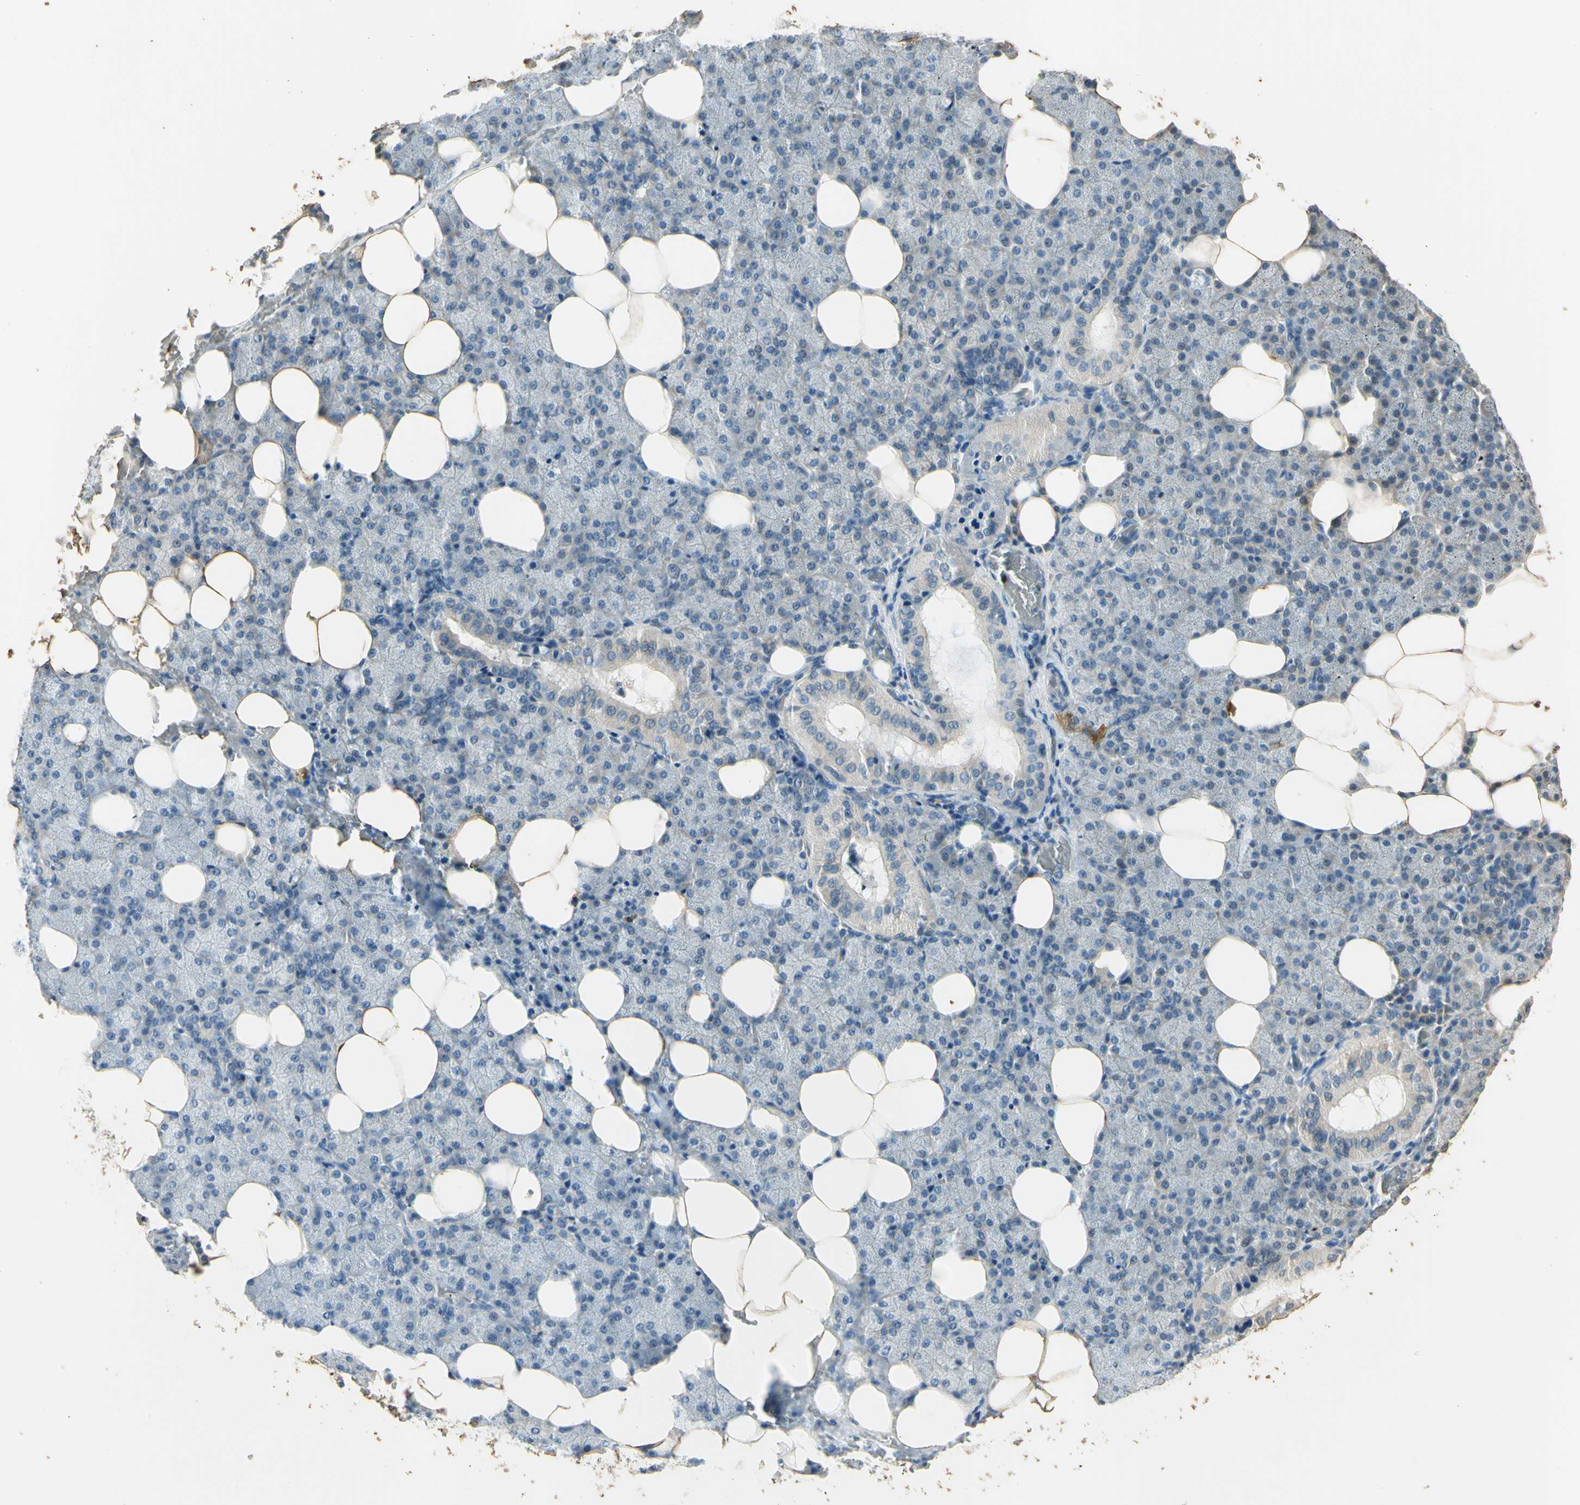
{"staining": {"intensity": "negative", "quantity": "none", "location": "none"}, "tissue": "salivary gland", "cell_type": "Glandular cells", "image_type": "normal", "snomed": [{"axis": "morphology", "description": "Normal tissue, NOS"}, {"axis": "topography", "description": "Lymph node"}, {"axis": "topography", "description": "Salivary gland"}], "caption": "The photomicrograph demonstrates no significant positivity in glandular cells of salivary gland.", "gene": "ARHGEF17", "patient": {"sex": "male", "age": 8}}